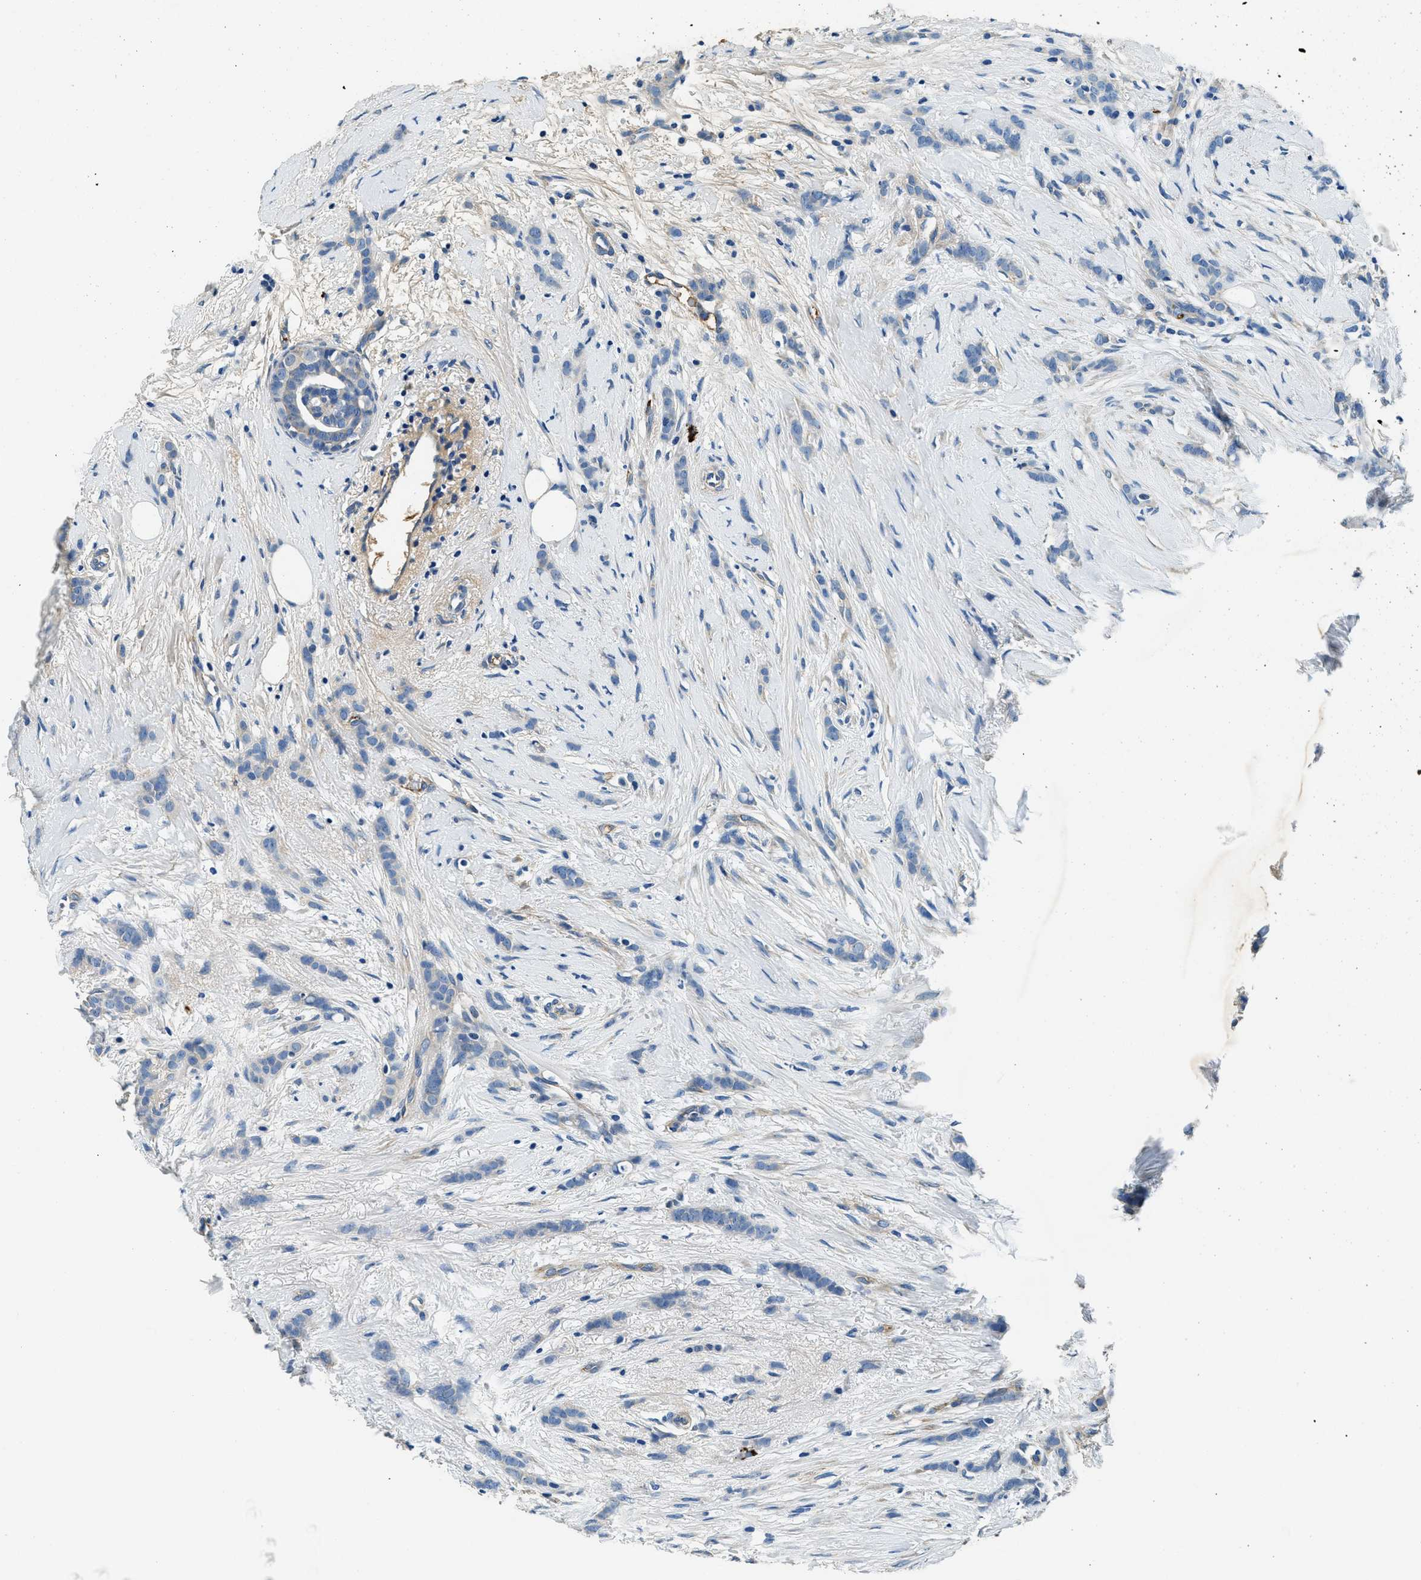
{"staining": {"intensity": "weak", "quantity": "<25%", "location": "cytoplasmic/membranous"}, "tissue": "breast cancer", "cell_type": "Tumor cells", "image_type": "cancer", "snomed": [{"axis": "morphology", "description": "Lobular carcinoma, in situ"}, {"axis": "morphology", "description": "Lobular carcinoma"}, {"axis": "topography", "description": "Breast"}], "caption": "Immunohistochemistry (IHC) image of neoplastic tissue: breast cancer (lobular carcinoma) stained with DAB shows no significant protein staining in tumor cells.", "gene": "TMEM186", "patient": {"sex": "female", "age": 41}}